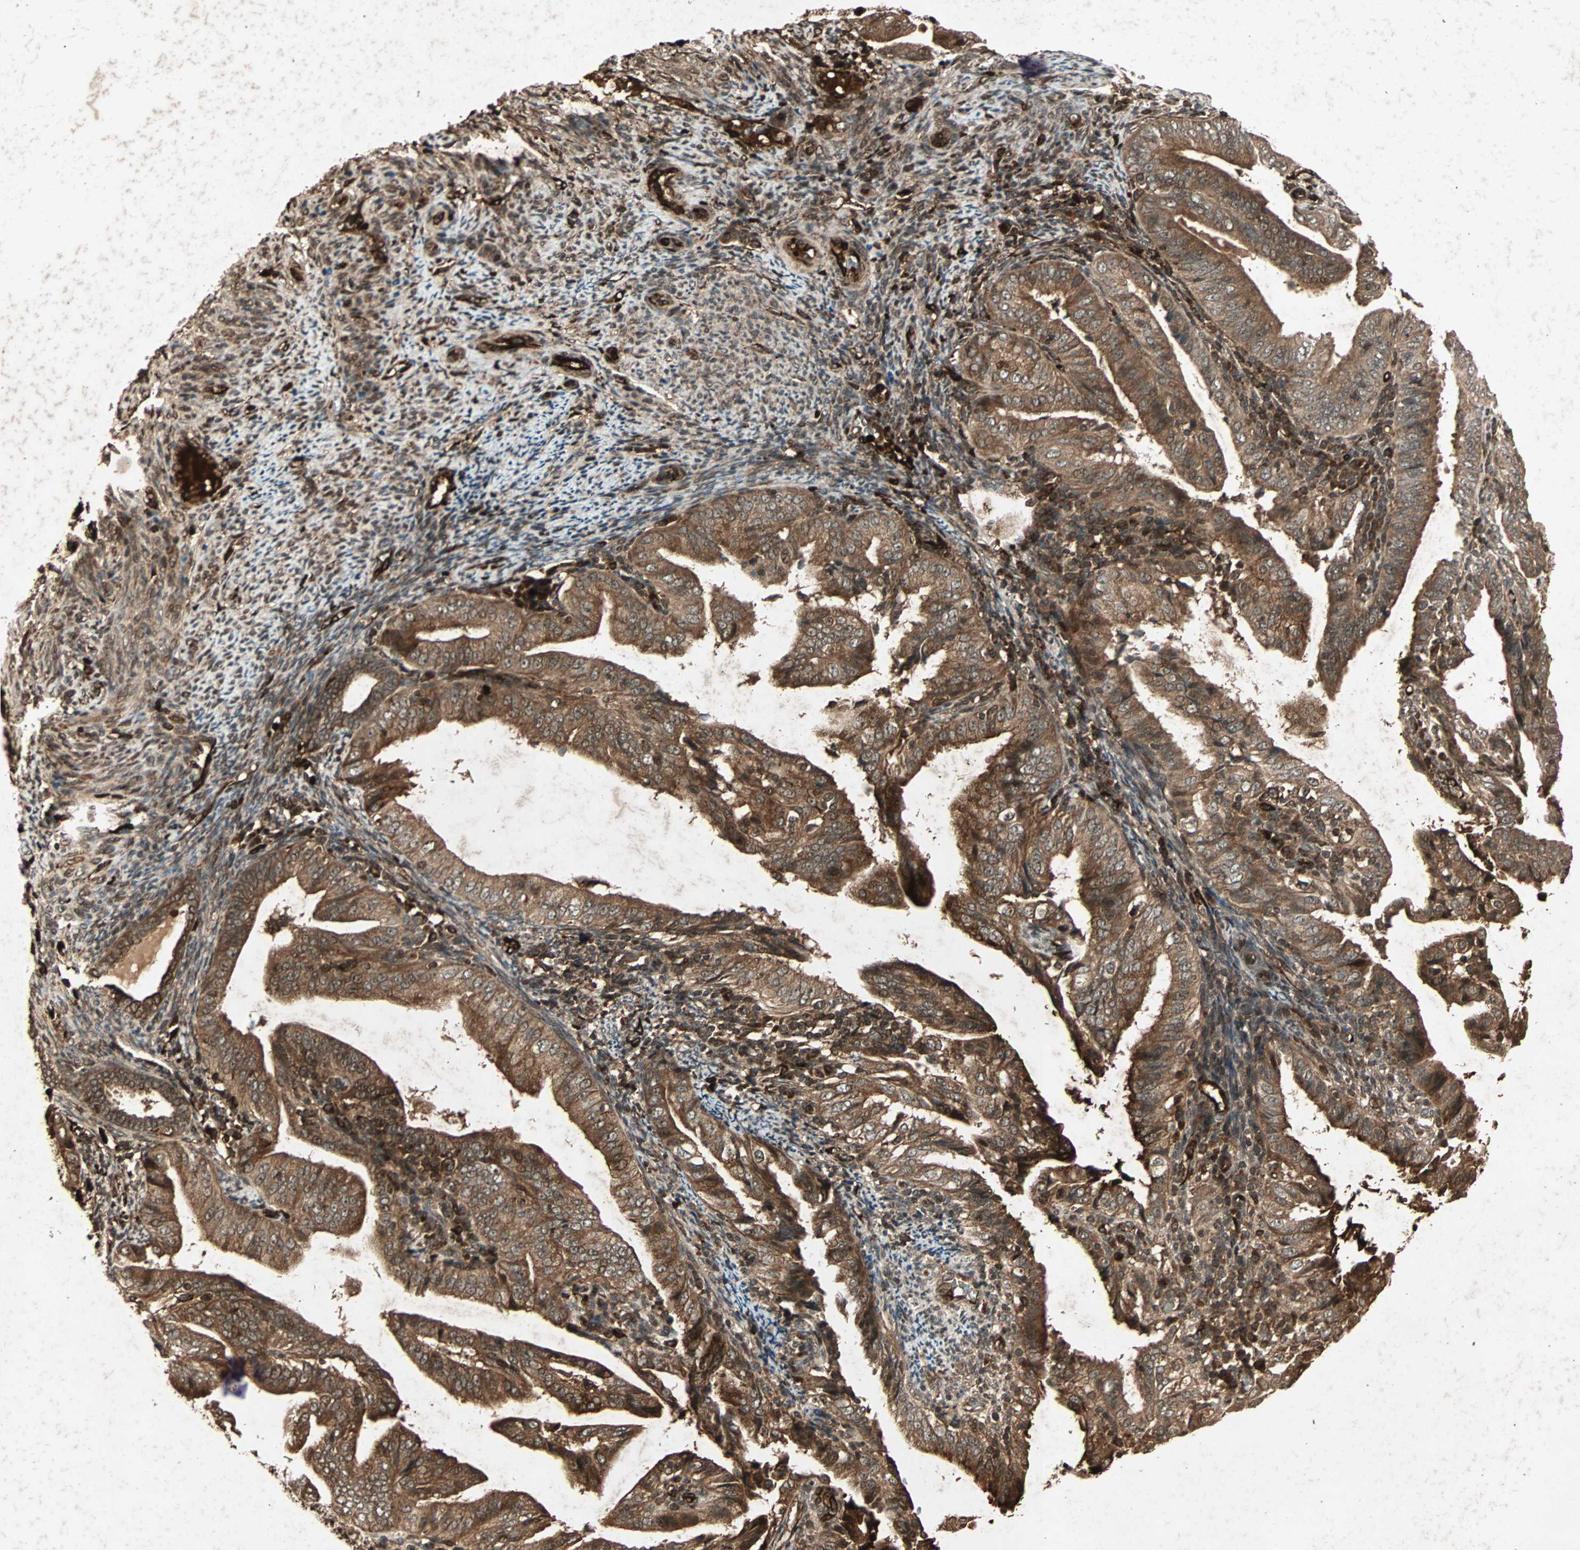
{"staining": {"intensity": "strong", "quantity": ">75%", "location": "cytoplasmic/membranous"}, "tissue": "endometrial cancer", "cell_type": "Tumor cells", "image_type": "cancer", "snomed": [{"axis": "morphology", "description": "Adenocarcinoma, NOS"}, {"axis": "topography", "description": "Endometrium"}], "caption": "Protein staining of endometrial adenocarcinoma tissue exhibits strong cytoplasmic/membranous positivity in about >75% of tumor cells.", "gene": "RFFL", "patient": {"sex": "female", "age": 58}}